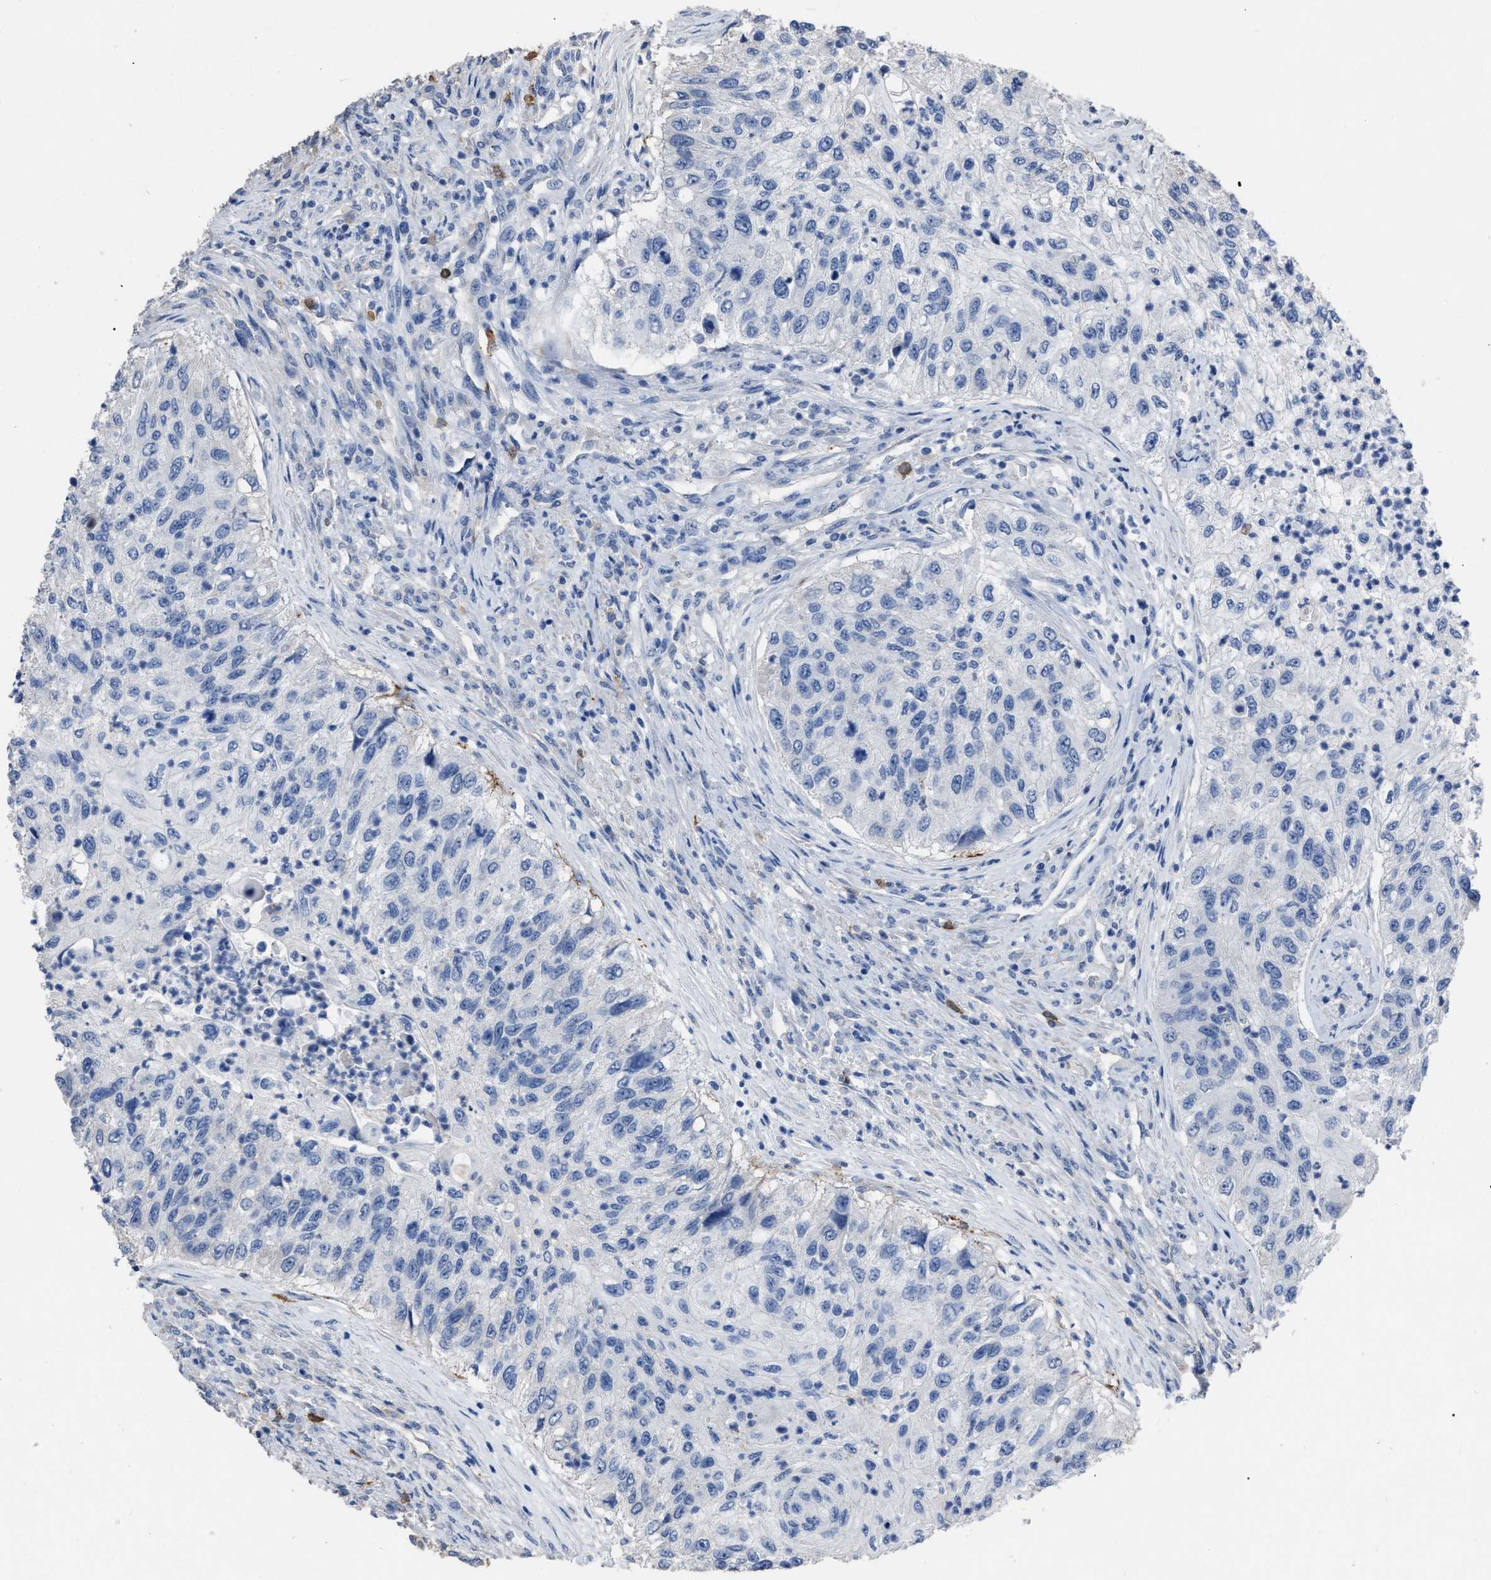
{"staining": {"intensity": "negative", "quantity": "none", "location": "none"}, "tissue": "urothelial cancer", "cell_type": "Tumor cells", "image_type": "cancer", "snomed": [{"axis": "morphology", "description": "Urothelial carcinoma, High grade"}, {"axis": "topography", "description": "Urinary bladder"}], "caption": "Histopathology image shows no protein positivity in tumor cells of high-grade urothelial carcinoma tissue.", "gene": "HABP2", "patient": {"sex": "female", "age": 60}}